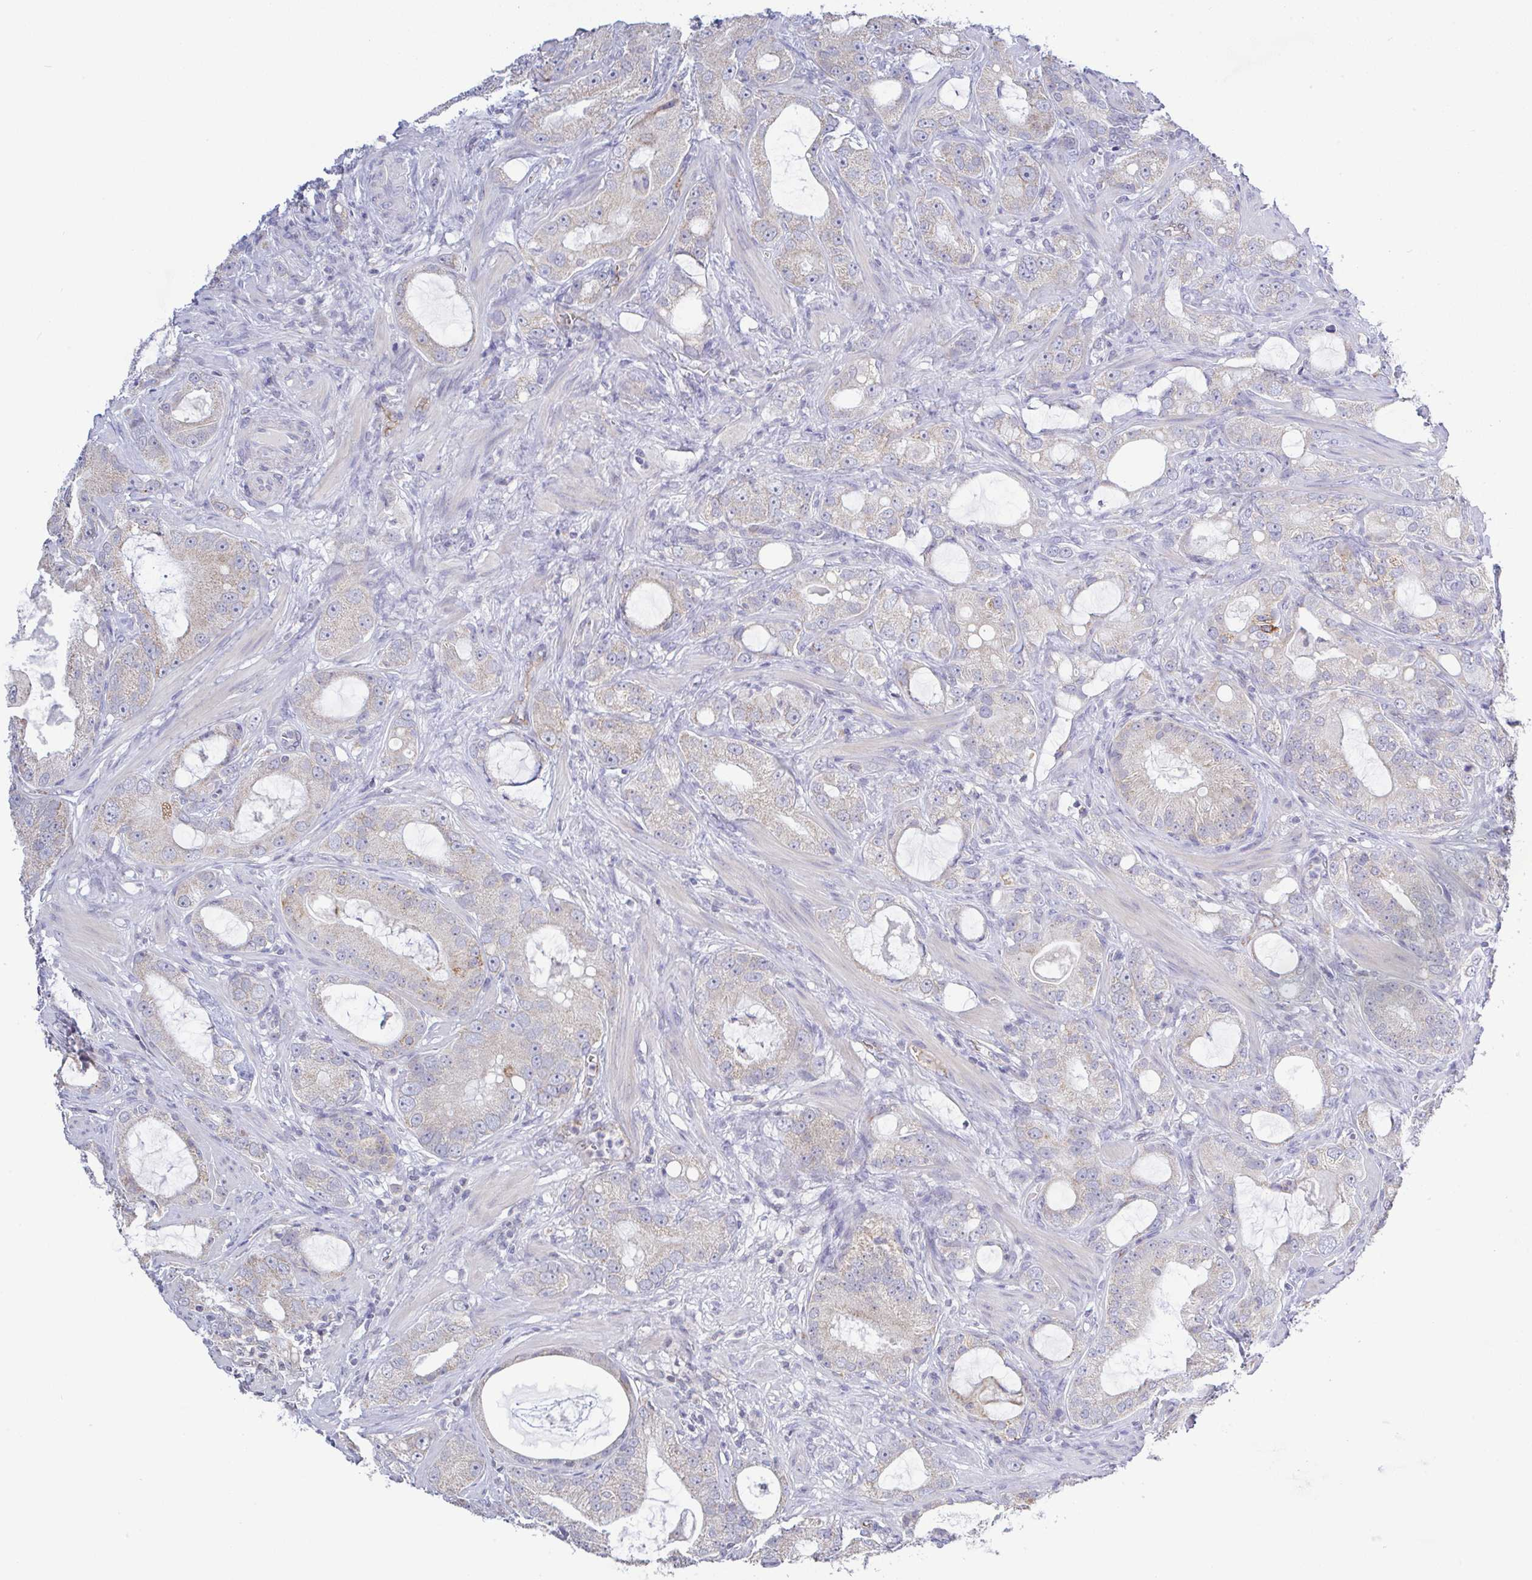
{"staining": {"intensity": "negative", "quantity": "none", "location": "none"}, "tissue": "prostate cancer", "cell_type": "Tumor cells", "image_type": "cancer", "snomed": [{"axis": "morphology", "description": "Adenocarcinoma, High grade"}, {"axis": "topography", "description": "Prostate"}], "caption": "High power microscopy micrograph of an immunohistochemistry (IHC) histopathology image of prostate cancer, revealing no significant expression in tumor cells. (DAB IHC with hematoxylin counter stain).", "gene": "PLCD4", "patient": {"sex": "male", "age": 65}}